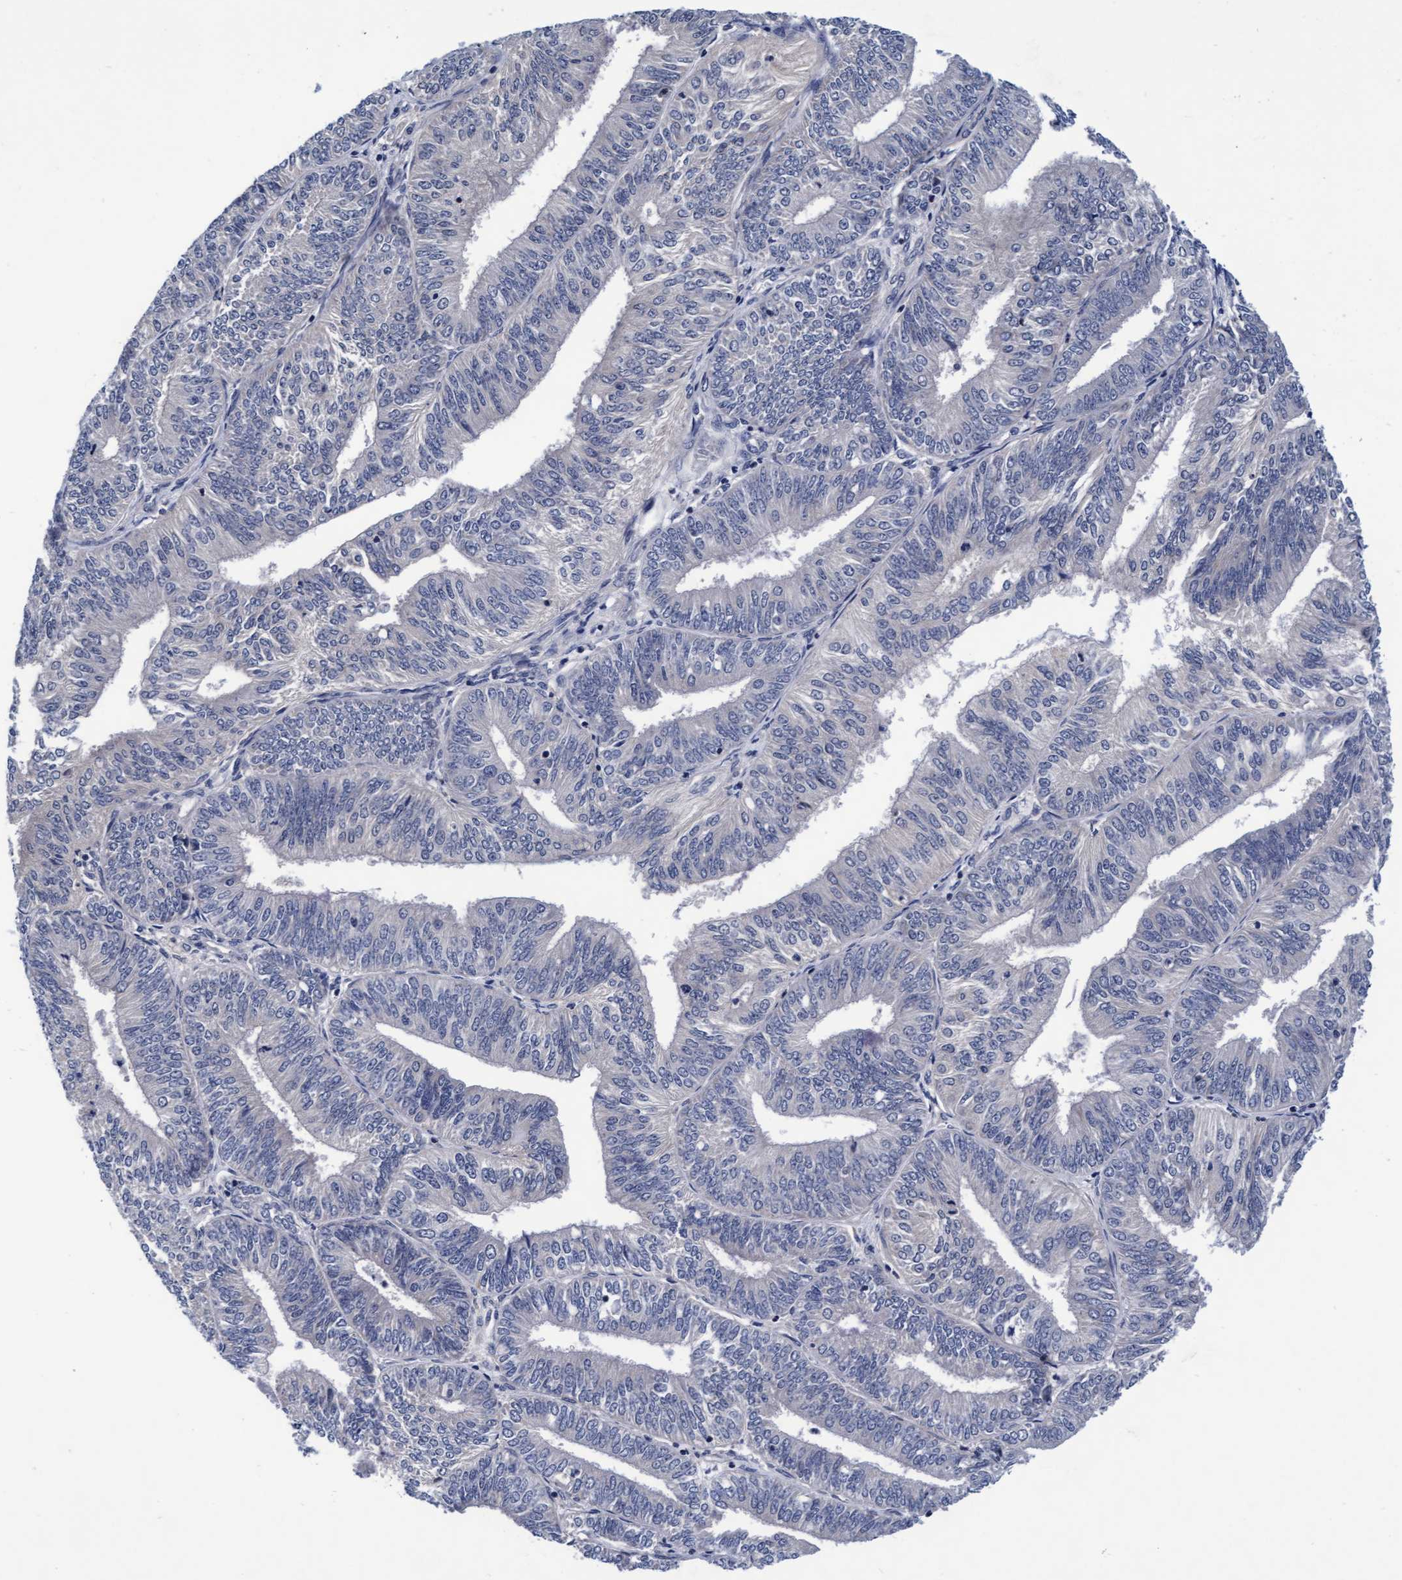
{"staining": {"intensity": "negative", "quantity": "none", "location": "none"}, "tissue": "endometrial cancer", "cell_type": "Tumor cells", "image_type": "cancer", "snomed": [{"axis": "morphology", "description": "Adenocarcinoma, NOS"}, {"axis": "topography", "description": "Endometrium"}], "caption": "DAB (3,3'-diaminobenzidine) immunohistochemical staining of human adenocarcinoma (endometrial) reveals no significant expression in tumor cells.", "gene": "EFCAB13", "patient": {"sex": "female", "age": 58}}